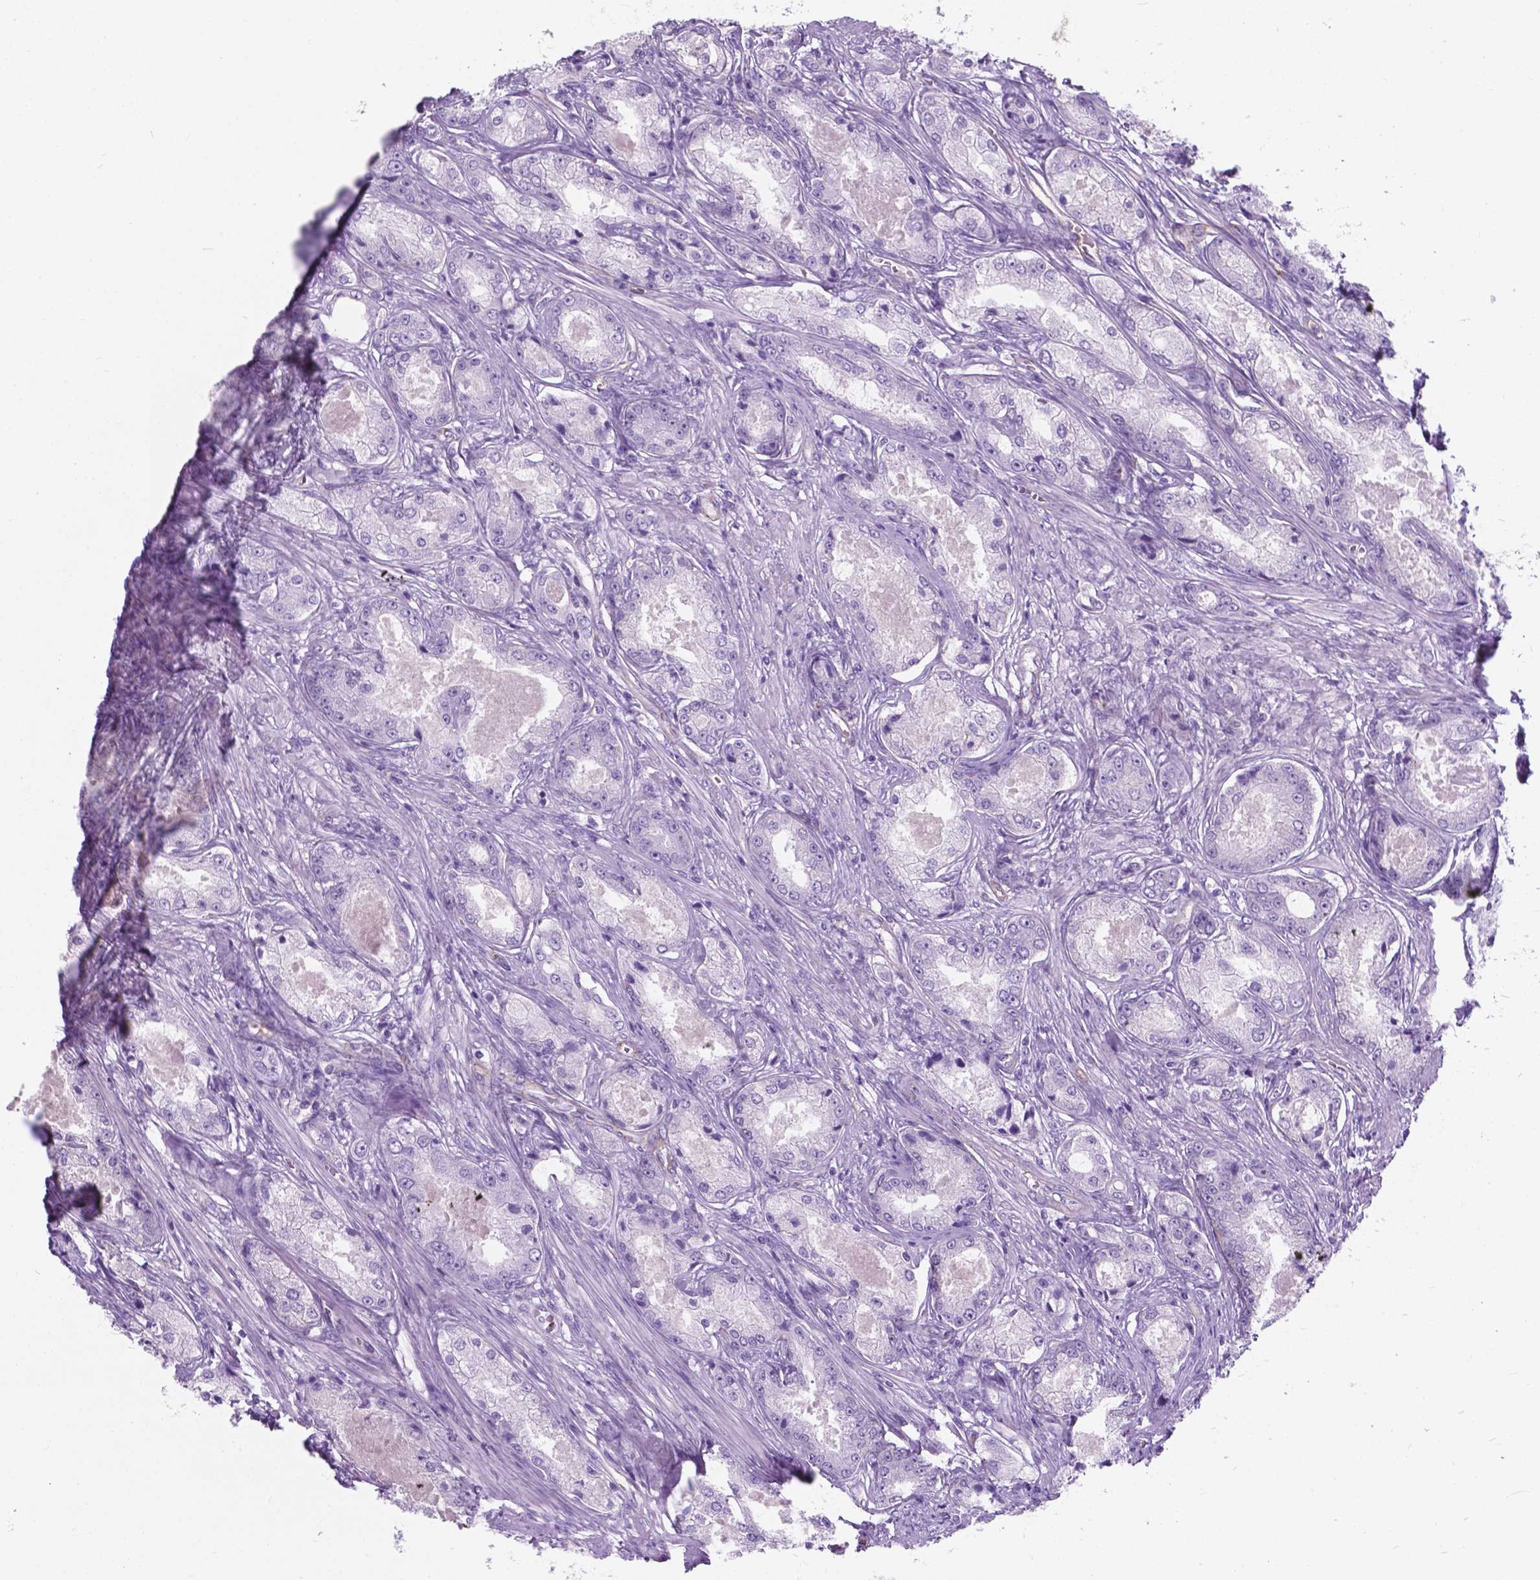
{"staining": {"intensity": "negative", "quantity": "none", "location": "none"}, "tissue": "prostate cancer", "cell_type": "Tumor cells", "image_type": "cancer", "snomed": [{"axis": "morphology", "description": "Adenocarcinoma, Low grade"}, {"axis": "topography", "description": "Prostate"}], "caption": "DAB (3,3'-diaminobenzidine) immunohistochemical staining of human low-grade adenocarcinoma (prostate) reveals no significant staining in tumor cells. (IHC, brightfield microscopy, high magnification).", "gene": "KIAA0040", "patient": {"sex": "male", "age": 68}}